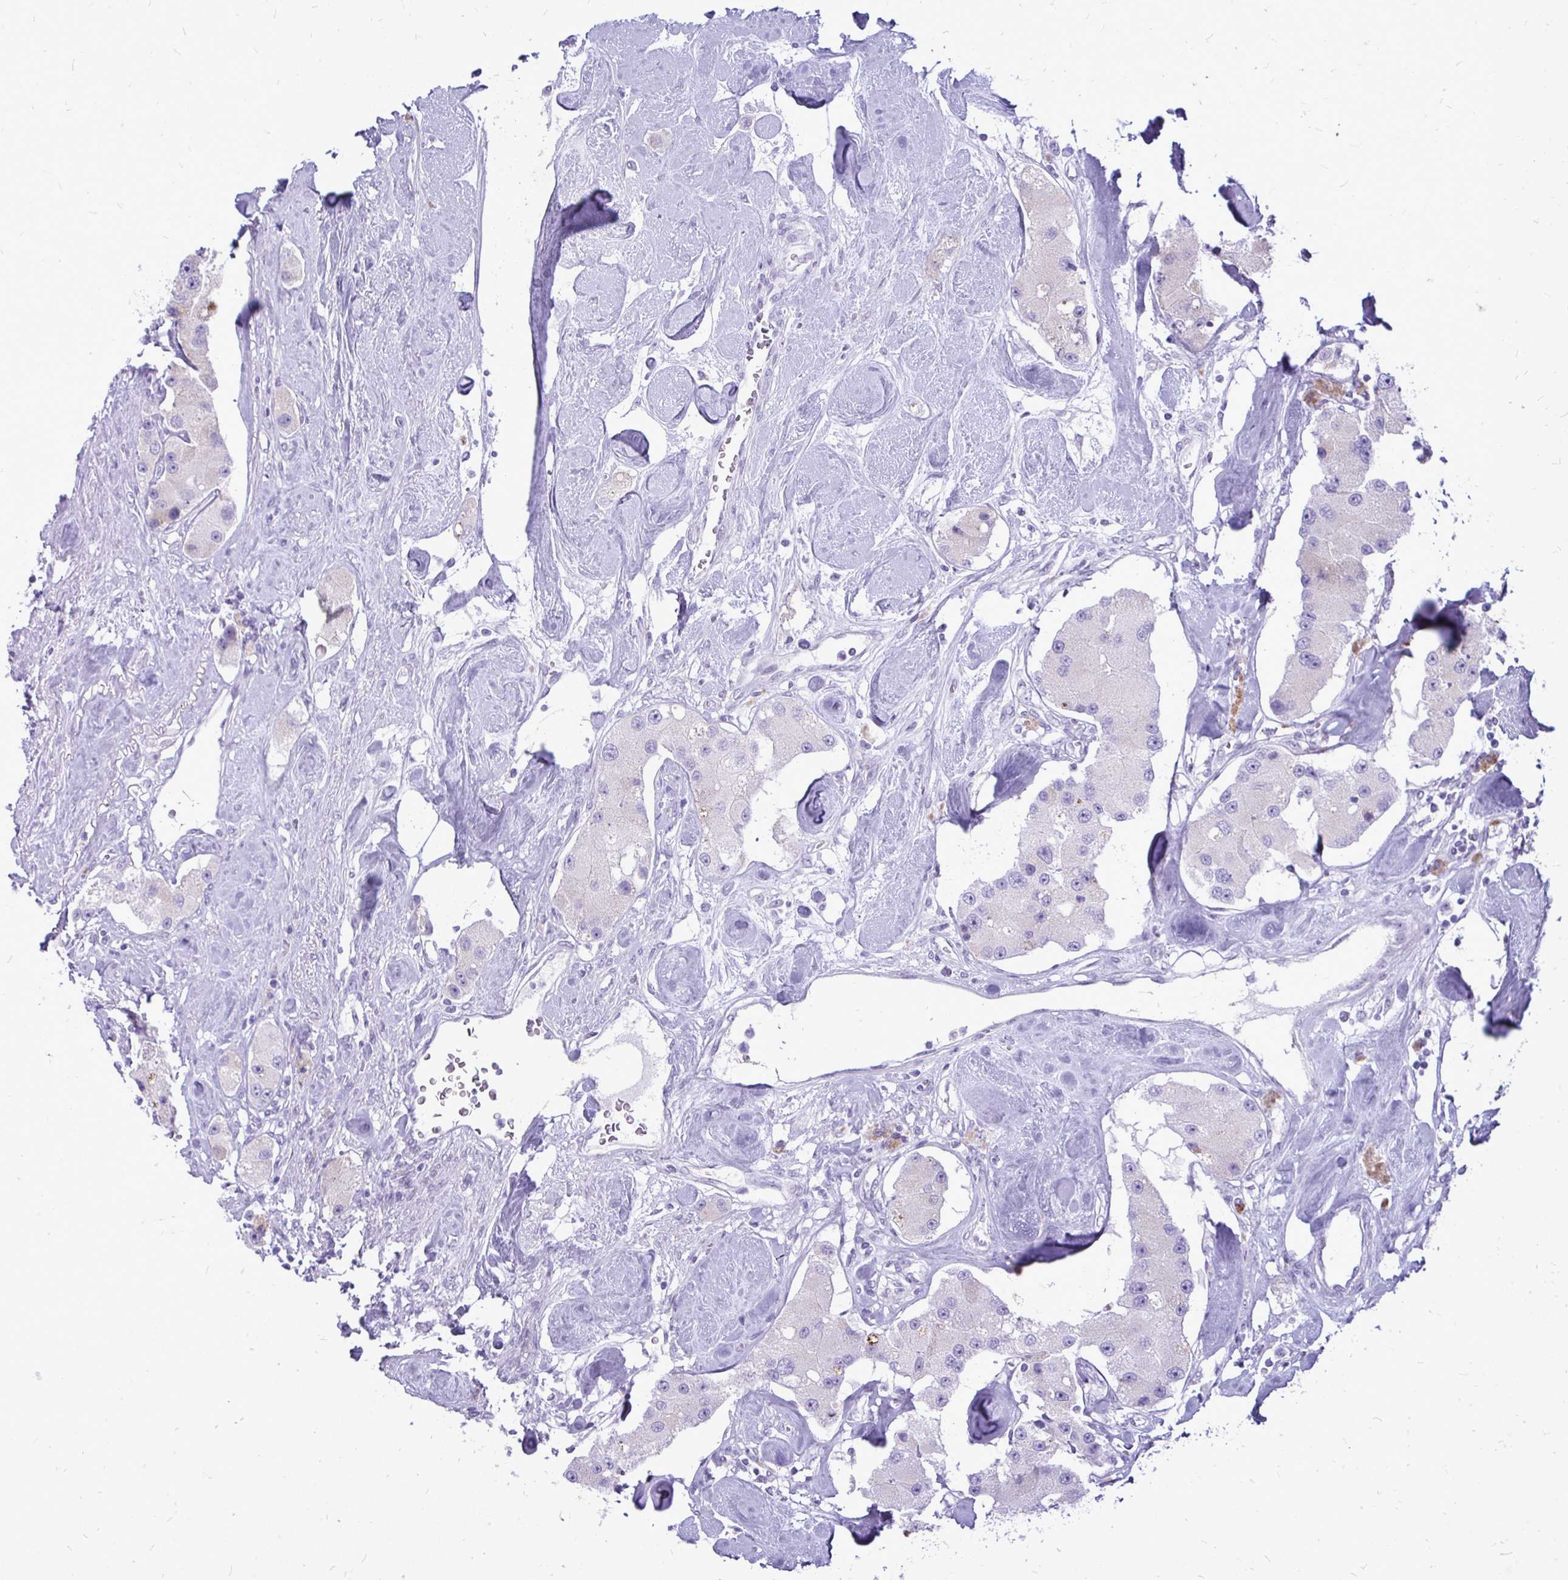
{"staining": {"intensity": "negative", "quantity": "none", "location": "none"}, "tissue": "carcinoid", "cell_type": "Tumor cells", "image_type": "cancer", "snomed": [{"axis": "morphology", "description": "Carcinoid, malignant, NOS"}, {"axis": "topography", "description": "Pancreas"}], "caption": "Immunohistochemistry of human carcinoid demonstrates no expression in tumor cells.", "gene": "ZSCAN25", "patient": {"sex": "male", "age": 41}}